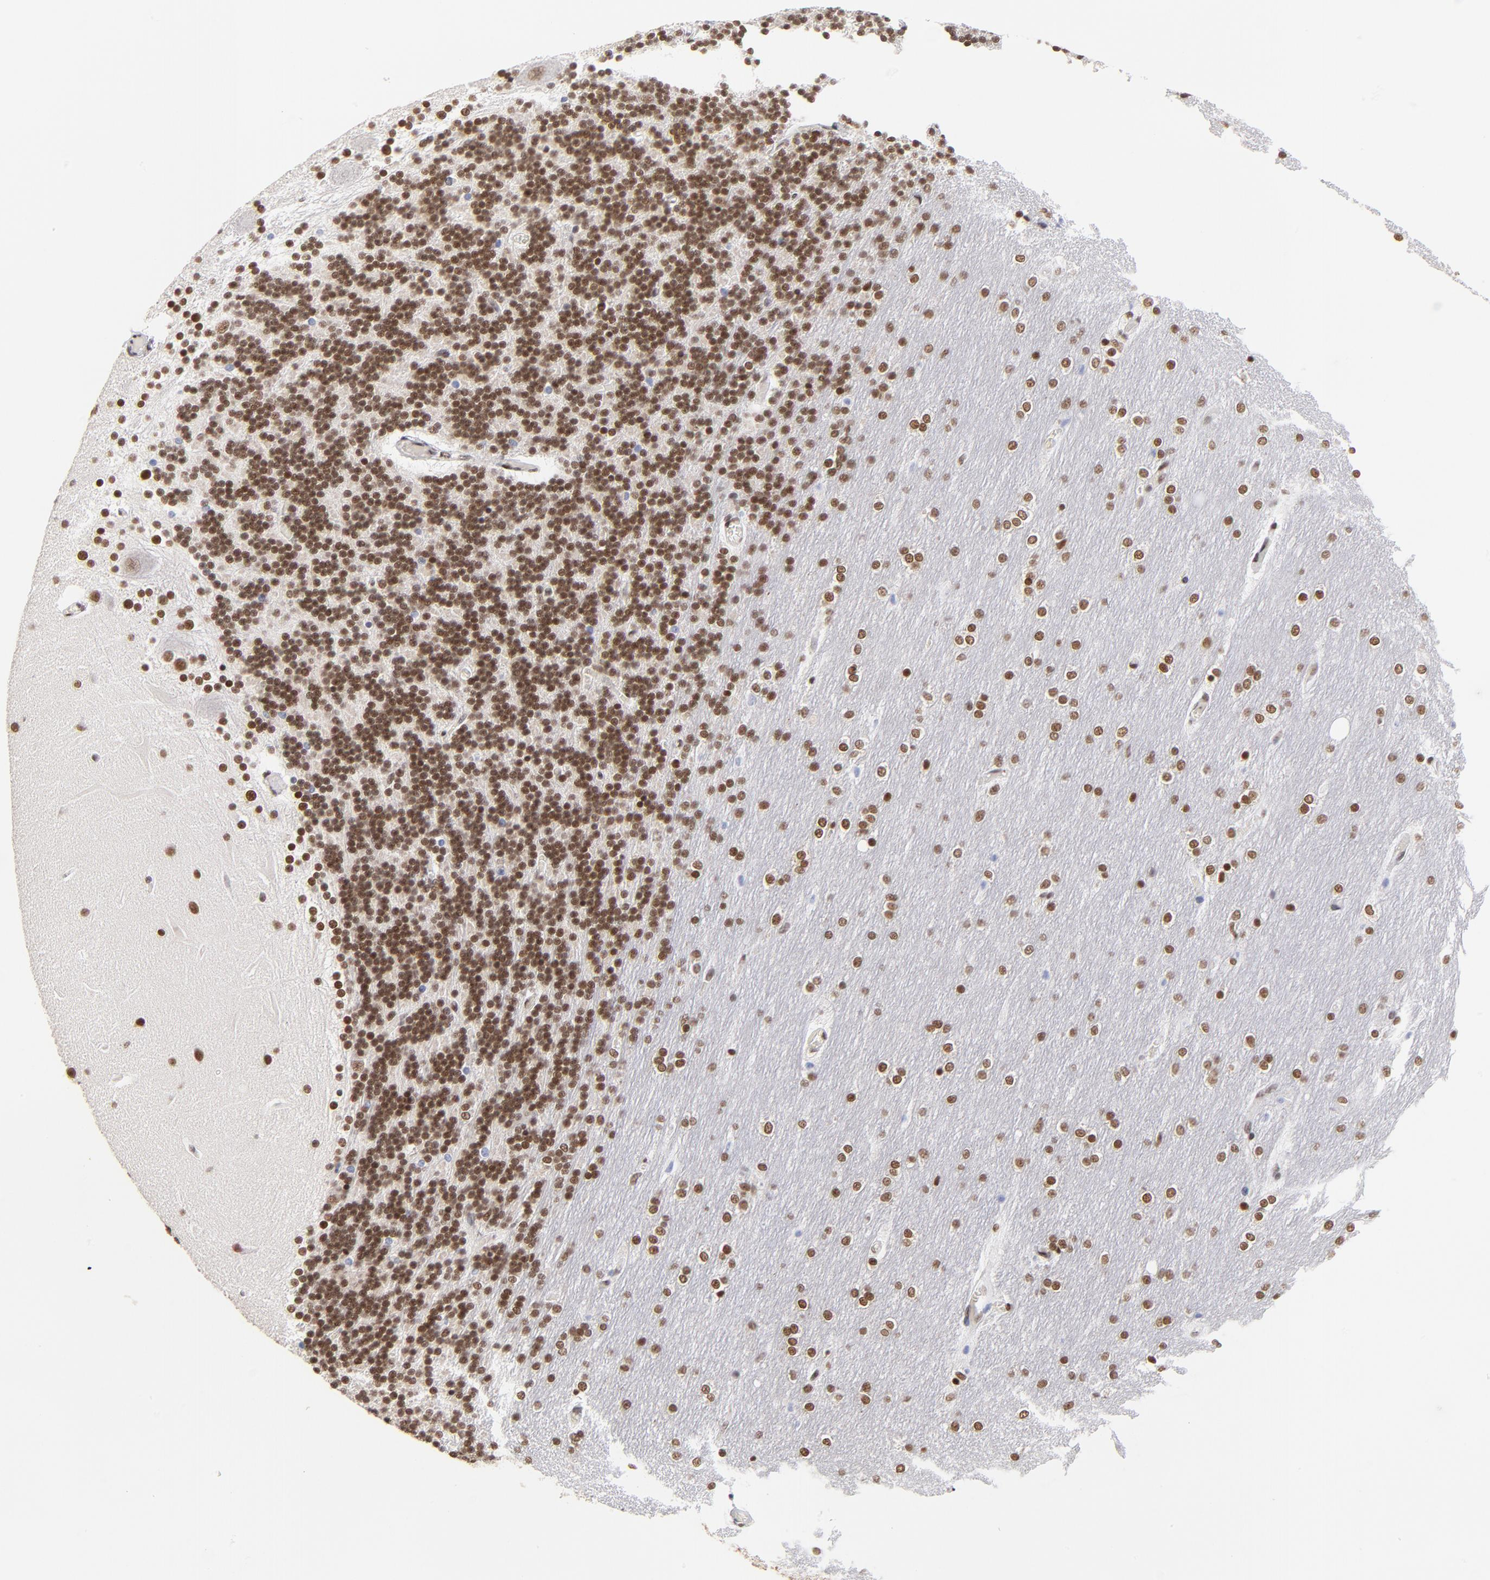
{"staining": {"intensity": "strong", "quantity": ">75%", "location": "nuclear"}, "tissue": "cerebellum", "cell_type": "Cells in granular layer", "image_type": "normal", "snomed": [{"axis": "morphology", "description": "Normal tissue, NOS"}, {"axis": "topography", "description": "Cerebellum"}], "caption": "Strong nuclear expression is present in about >75% of cells in granular layer in normal cerebellum.", "gene": "ZMYM3", "patient": {"sex": "female", "age": 54}}